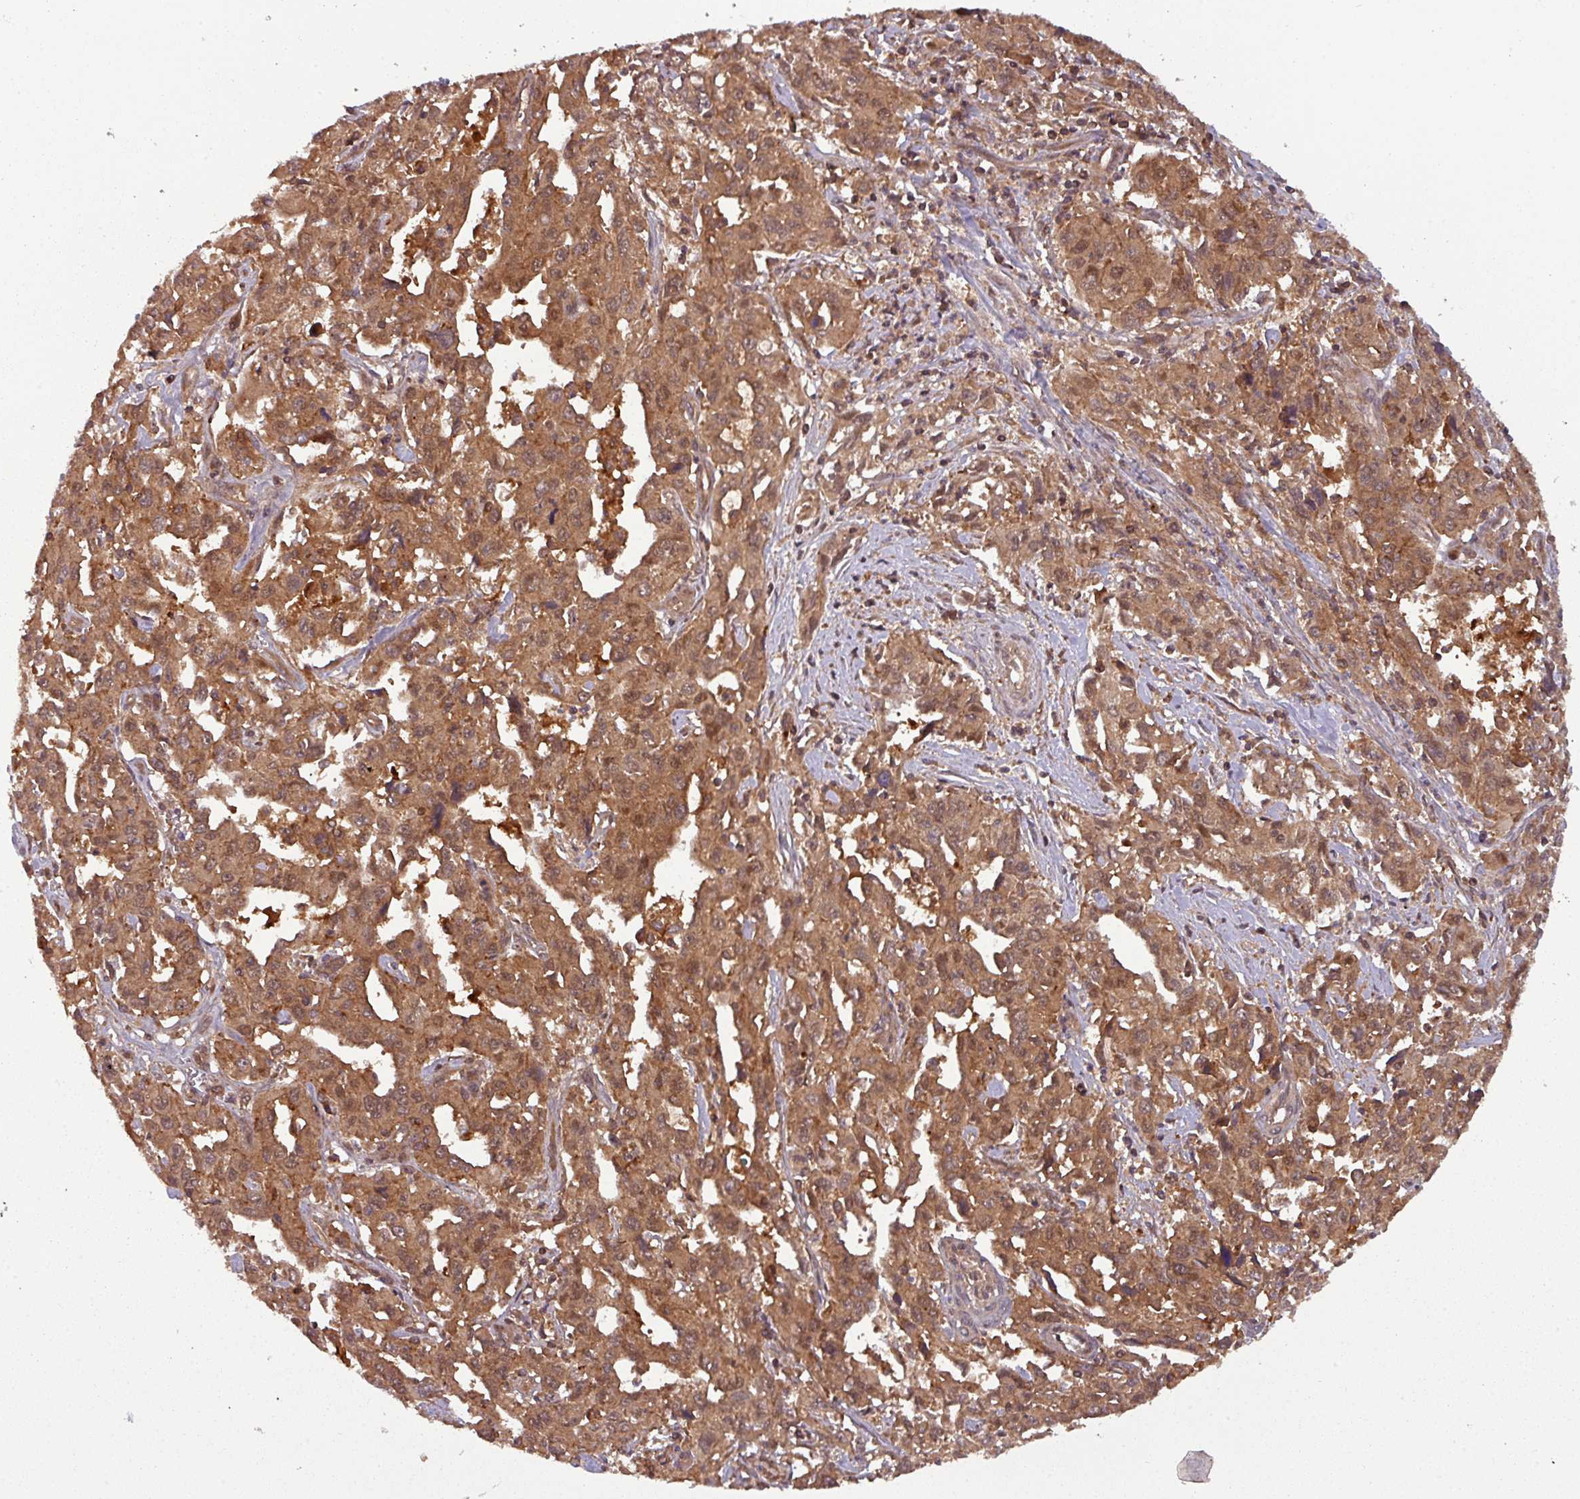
{"staining": {"intensity": "strong", "quantity": ">75%", "location": "cytoplasmic/membranous,nuclear"}, "tissue": "liver cancer", "cell_type": "Tumor cells", "image_type": "cancer", "snomed": [{"axis": "morphology", "description": "Carcinoma, Hepatocellular, NOS"}, {"axis": "topography", "description": "Liver"}], "caption": "A high amount of strong cytoplasmic/membranous and nuclear positivity is identified in about >75% of tumor cells in liver hepatocellular carcinoma tissue.", "gene": "GSKIP", "patient": {"sex": "male", "age": 63}}